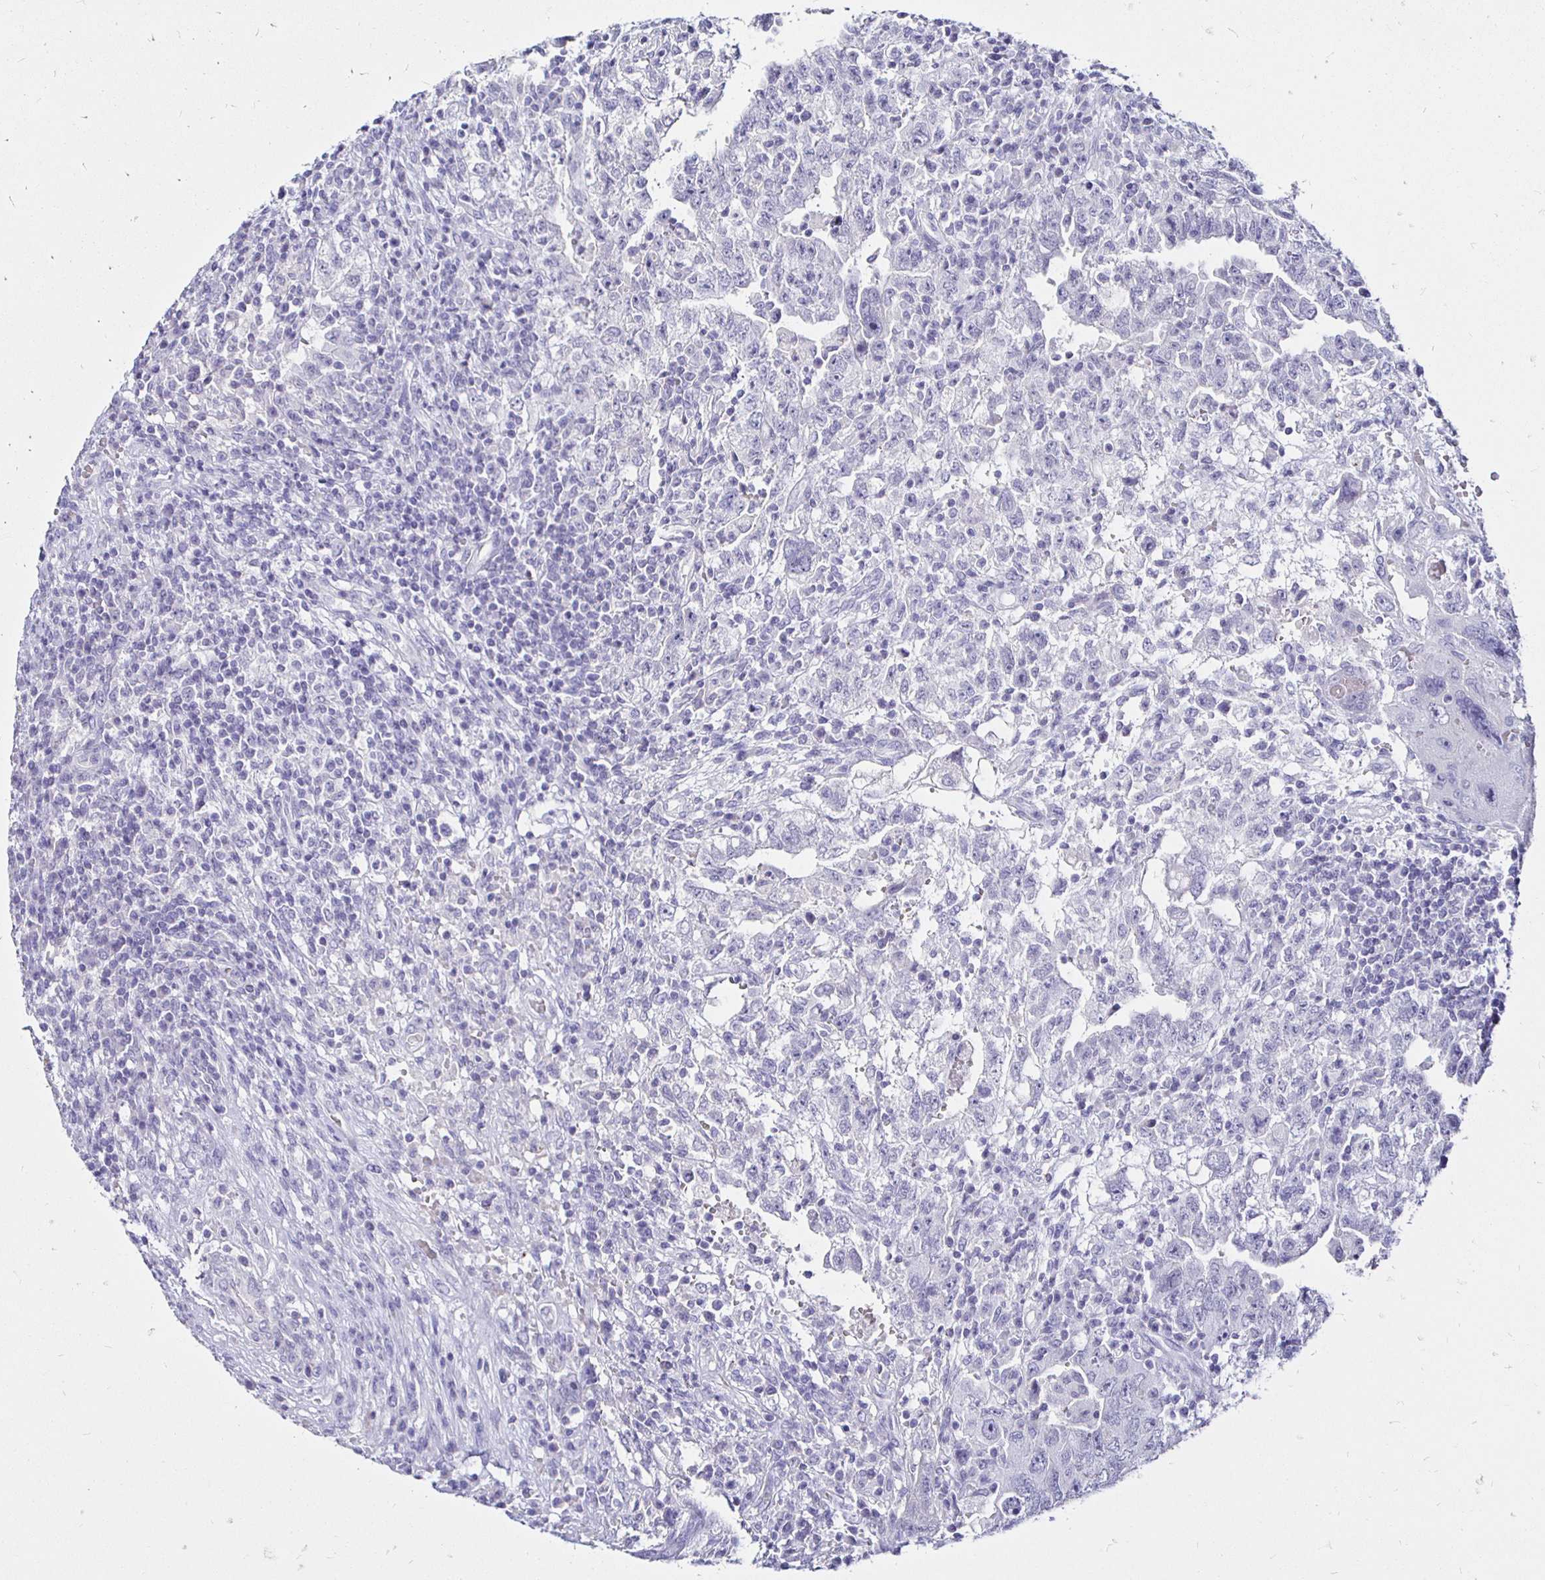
{"staining": {"intensity": "negative", "quantity": "none", "location": "none"}, "tissue": "testis cancer", "cell_type": "Tumor cells", "image_type": "cancer", "snomed": [{"axis": "morphology", "description": "Carcinoma, Embryonal, NOS"}, {"axis": "topography", "description": "Testis"}], "caption": "Image shows no protein positivity in tumor cells of testis embryonal carcinoma tissue.", "gene": "IRGC", "patient": {"sex": "male", "age": 26}}